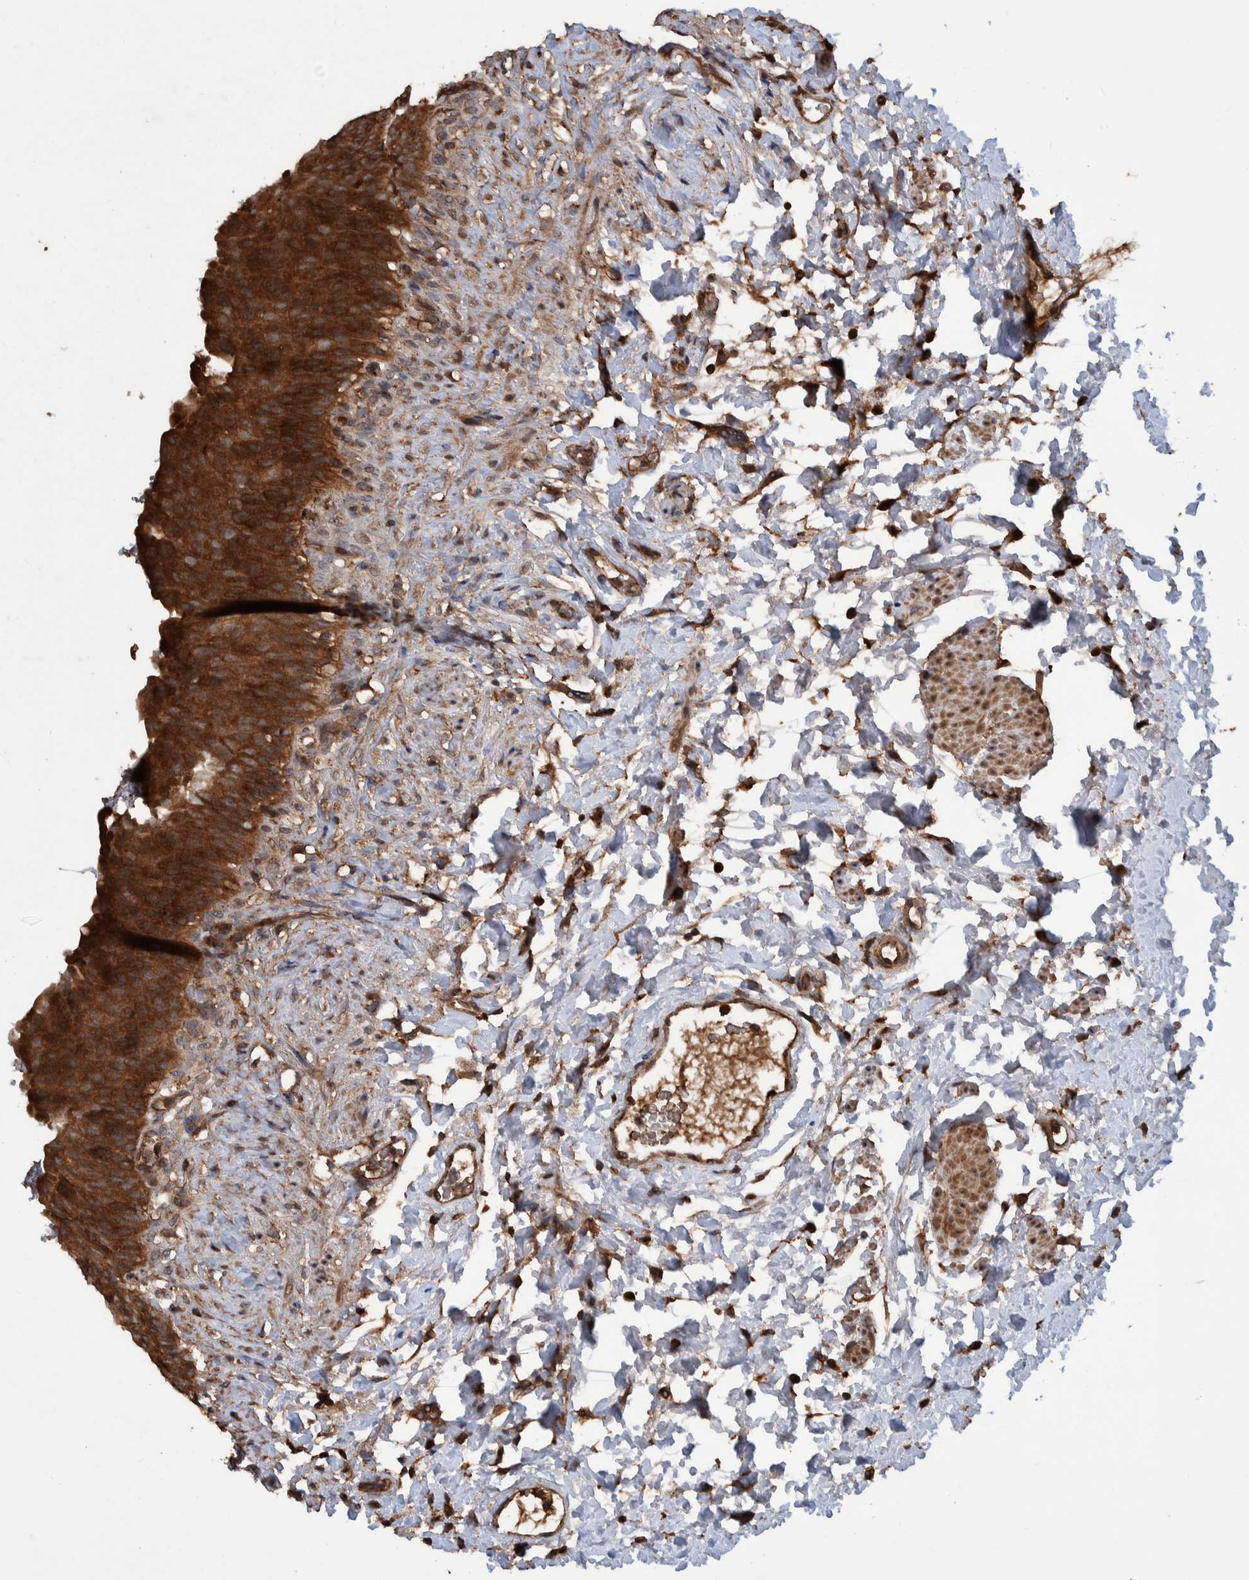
{"staining": {"intensity": "strong", "quantity": ">75%", "location": "cytoplasmic/membranous"}, "tissue": "urinary bladder", "cell_type": "Urothelial cells", "image_type": "normal", "snomed": [{"axis": "morphology", "description": "Normal tissue, NOS"}, {"axis": "topography", "description": "Urinary bladder"}], "caption": "Protein staining by immunohistochemistry shows strong cytoplasmic/membranous staining in about >75% of urothelial cells in normal urinary bladder. The protein is shown in brown color, while the nuclei are stained blue.", "gene": "VBP1", "patient": {"sex": "female", "age": 79}}